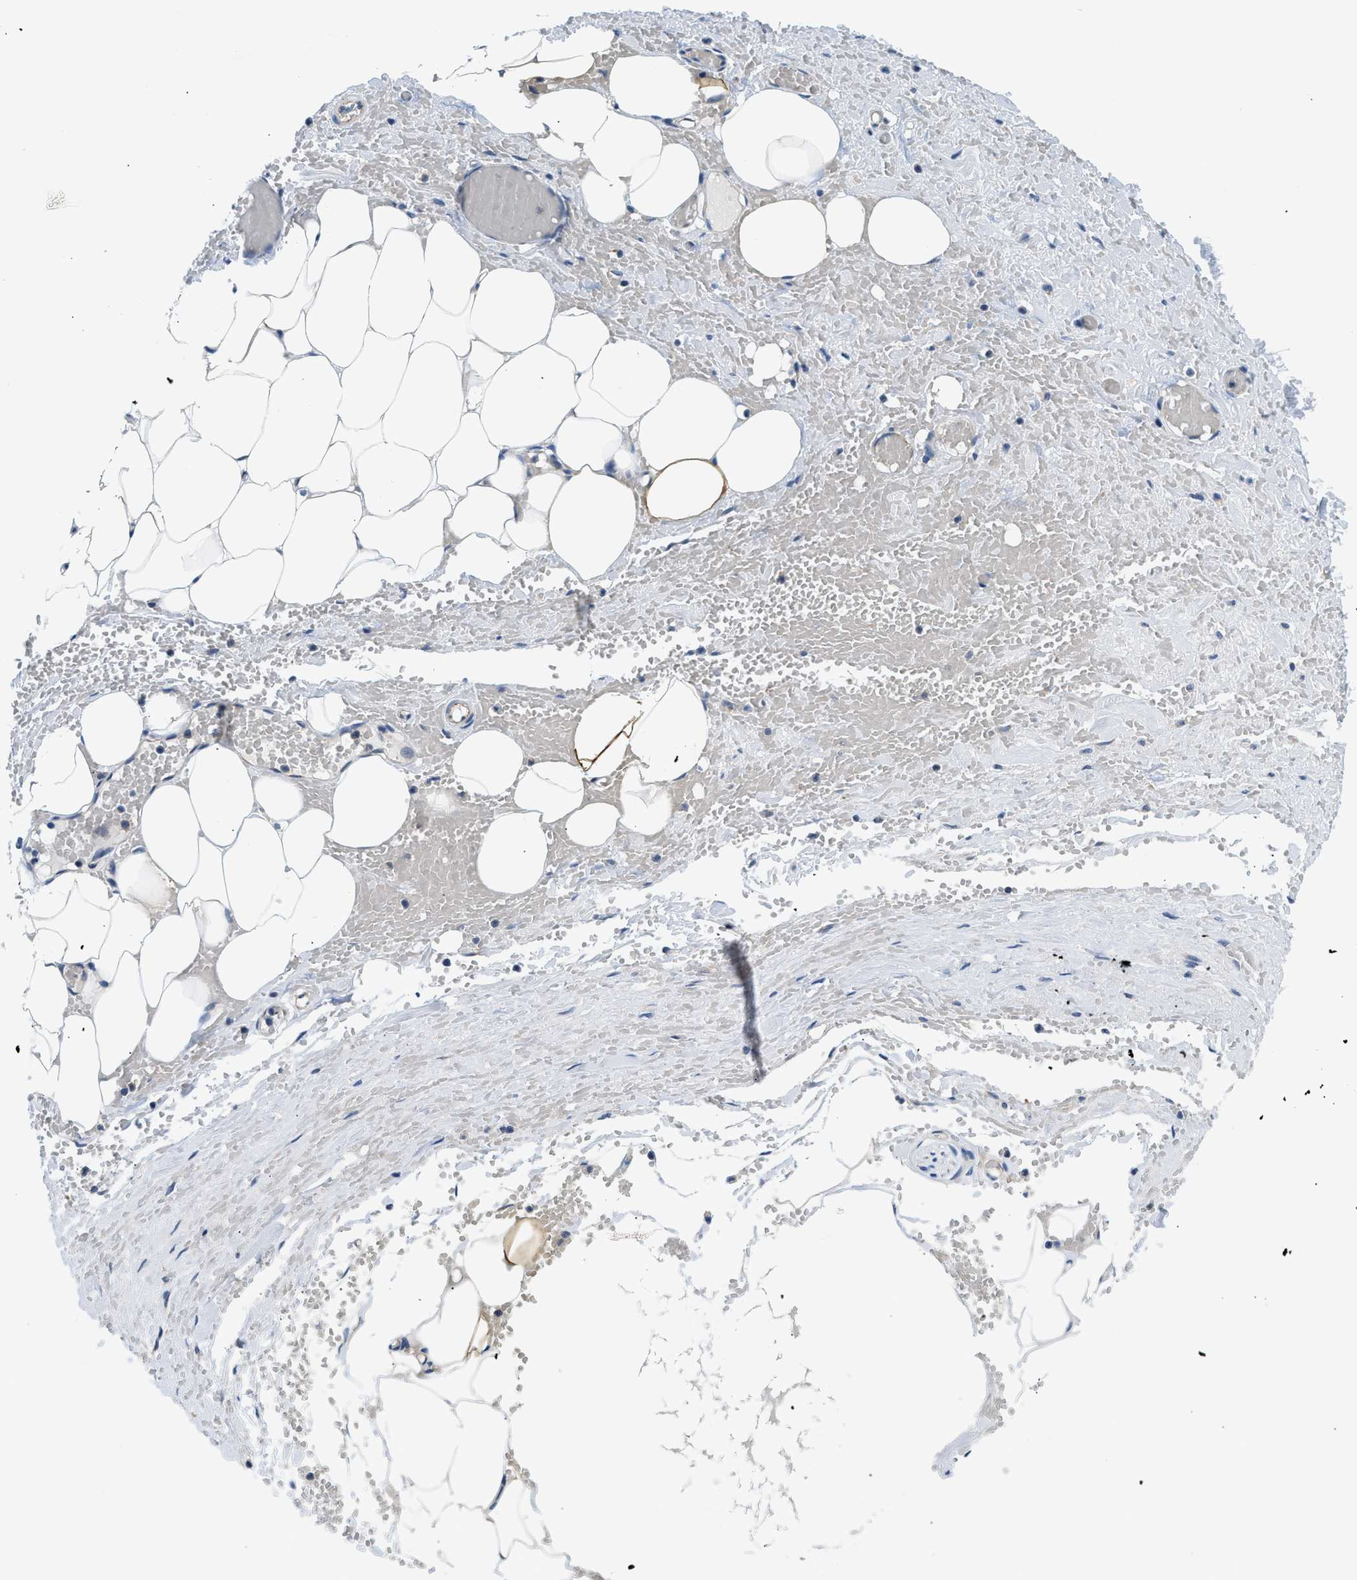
{"staining": {"intensity": "negative", "quantity": "none", "location": "none"}, "tissue": "adipose tissue", "cell_type": "Adipocytes", "image_type": "normal", "snomed": [{"axis": "morphology", "description": "Normal tissue, NOS"}, {"axis": "topography", "description": "Soft tissue"}, {"axis": "topography", "description": "Vascular tissue"}], "caption": "High power microscopy micrograph of an immunohistochemistry (IHC) micrograph of unremarkable adipose tissue, revealing no significant expression in adipocytes.", "gene": "LPIN2", "patient": {"sex": "female", "age": 35}}